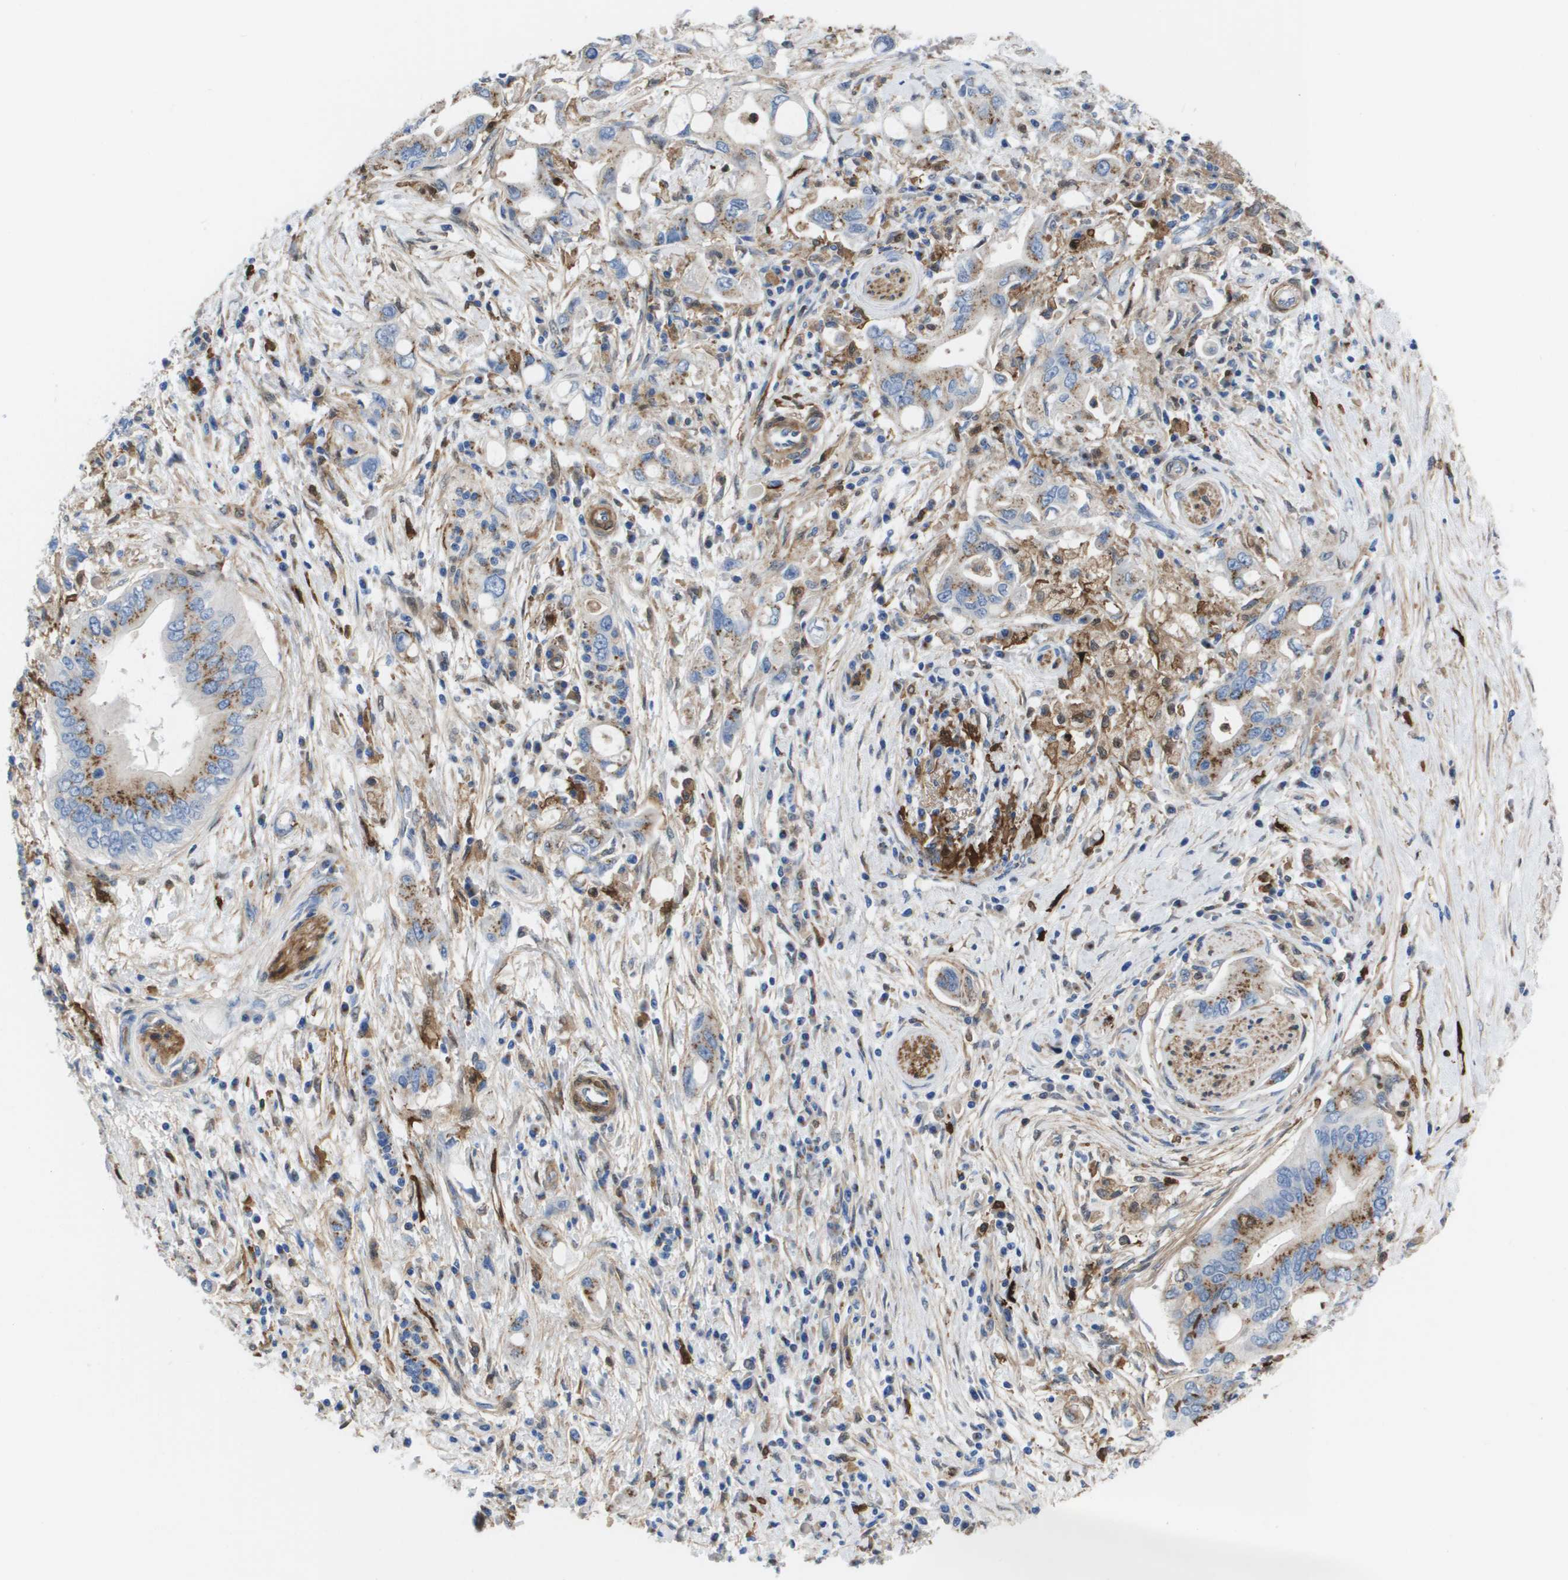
{"staining": {"intensity": "weak", "quantity": ">75%", "location": "cytoplasmic/membranous"}, "tissue": "pancreatic cancer", "cell_type": "Tumor cells", "image_type": "cancer", "snomed": [{"axis": "morphology", "description": "Adenocarcinoma, NOS"}, {"axis": "topography", "description": "Pancreas"}], "caption": "A low amount of weak cytoplasmic/membranous staining is seen in approximately >75% of tumor cells in pancreatic cancer (adenocarcinoma) tissue.", "gene": "SLC37A2", "patient": {"sex": "female", "age": 73}}